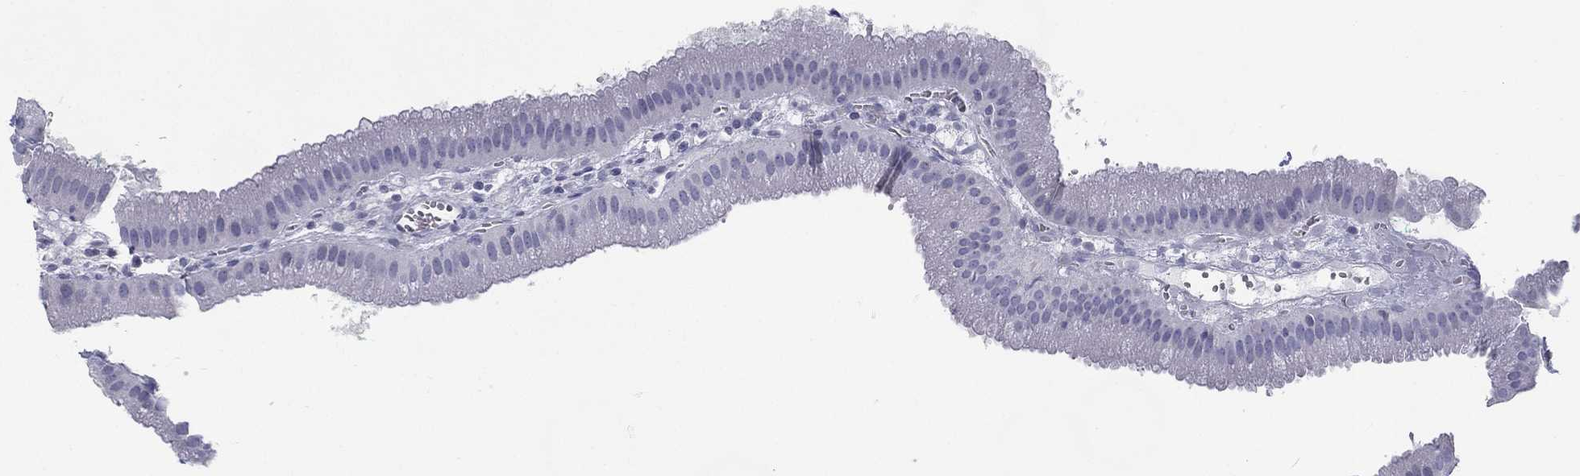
{"staining": {"intensity": "negative", "quantity": "none", "location": "none"}, "tissue": "gallbladder", "cell_type": "Glandular cells", "image_type": "normal", "snomed": [{"axis": "morphology", "description": "Normal tissue, NOS"}, {"axis": "topography", "description": "Gallbladder"}], "caption": "Immunohistochemistry of benign gallbladder shows no staining in glandular cells.", "gene": "KIF2C", "patient": {"sex": "male", "age": 67}}